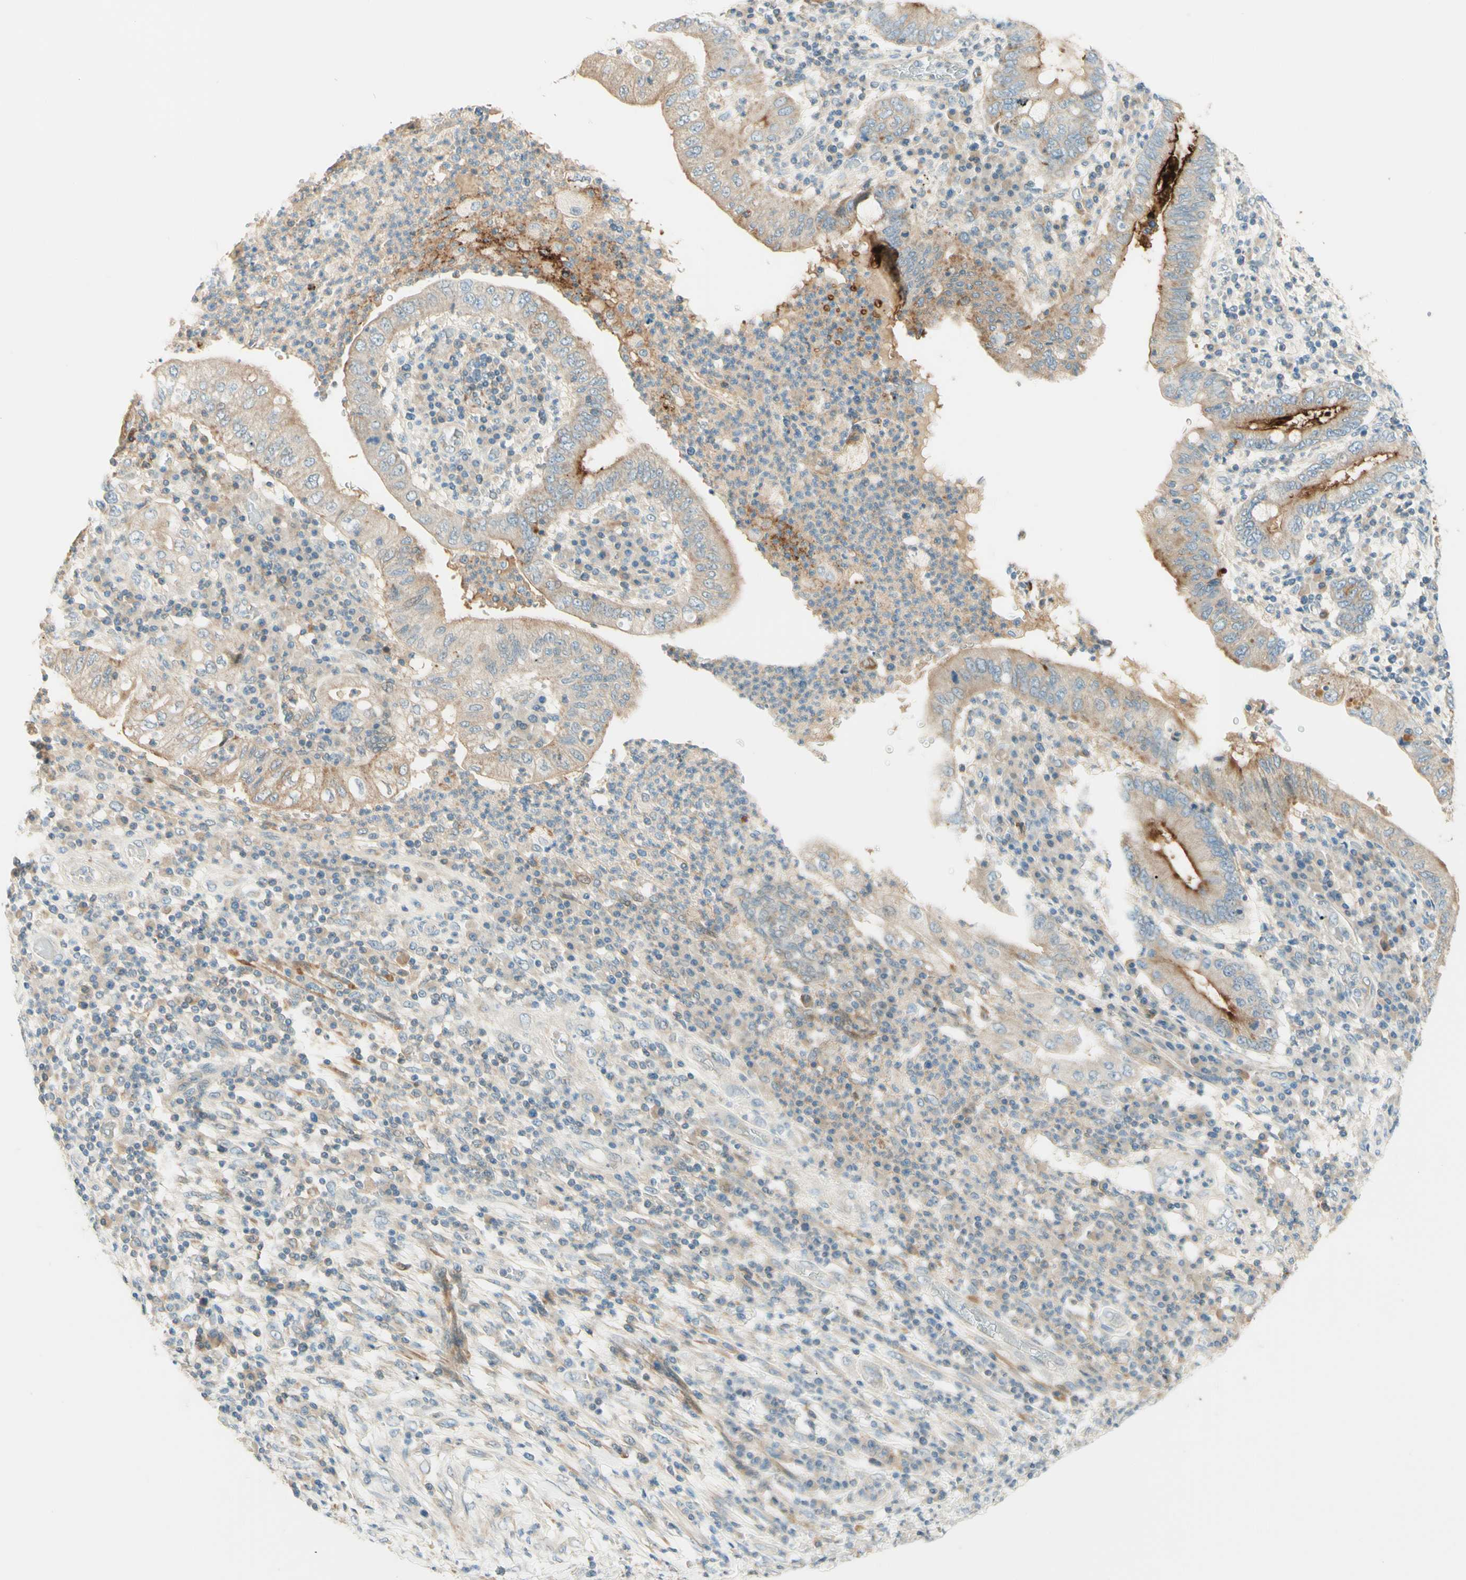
{"staining": {"intensity": "moderate", "quantity": ">75%", "location": "cytoplasmic/membranous"}, "tissue": "stomach cancer", "cell_type": "Tumor cells", "image_type": "cancer", "snomed": [{"axis": "morphology", "description": "Normal tissue, NOS"}, {"axis": "morphology", "description": "Adenocarcinoma, NOS"}, {"axis": "topography", "description": "Esophagus"}, {"axis": "topography", "description": "Stomach, upper"}, {"axis": "topography", "description": "Peripheral nerve tissue"}], "caption": "High-magnification brightfield microscopy of adenocarcinoma (stomach) stained with DAB (3,3'-diaminobenzidine) (brown) and counterstained with hematoxylin (blue). tumor cells exhibit moderate cytoplasmic/membranous positivity is seen in about>75% of cells. (Stains: DAB (3,3'-diaminobenzidine) in brown, nuclei in blue, Microscopy: brightfield microscopy at high magnification).", "gene": "PROM1", "patient": {"sex": "male", "age": 62}}